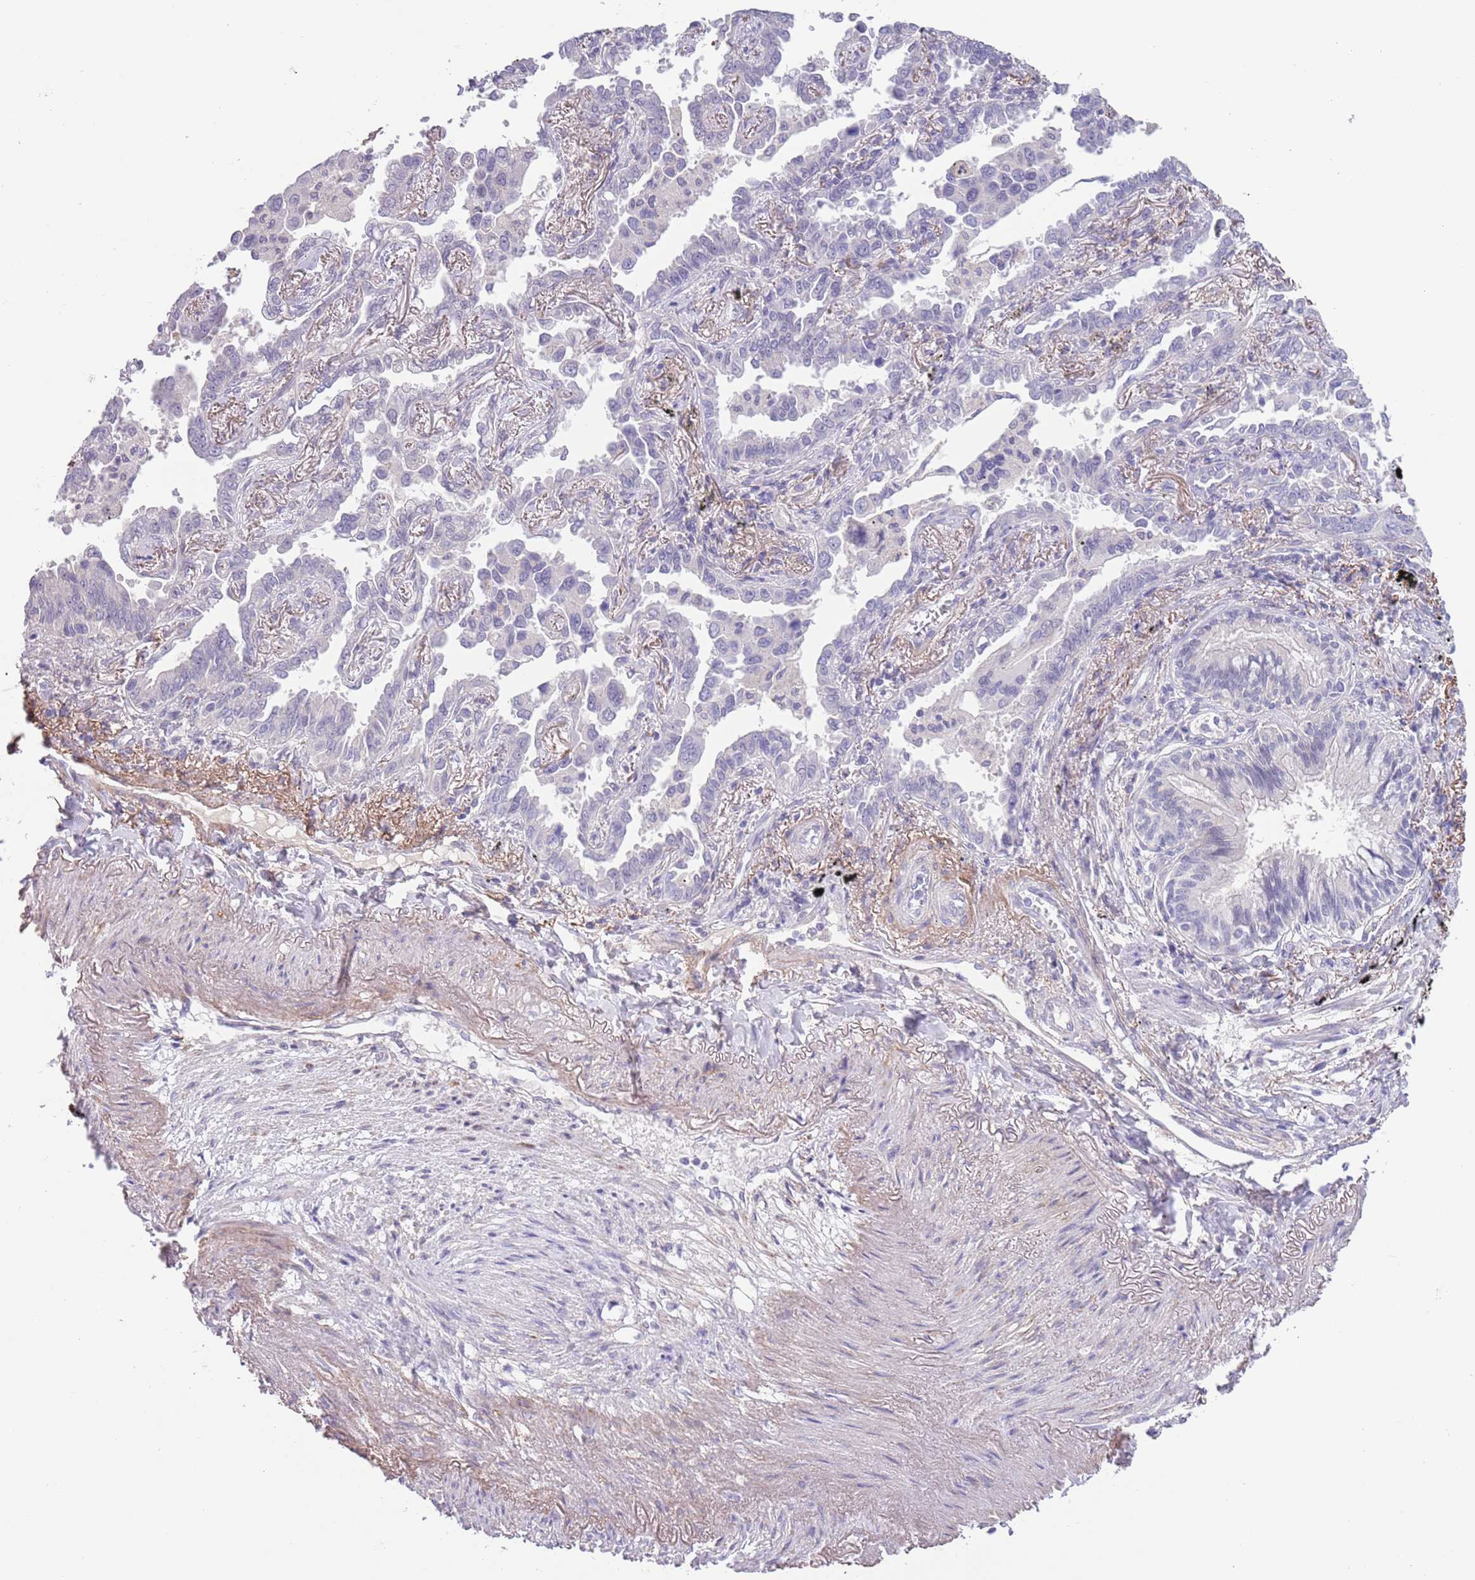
{"staining": {"intensity": "negative", "quantity": "none", "location": "none"}, "tissue": "lung cancer", "cell_type": "Tumor cells", "image_type": "cancer", "snomed": [{"axis": "morphology", "description": "Adenocarcinoma, NOS"}, {"axis": "topography", "description": "Lung"}], "caption": "Lung cancer (adenocarcinoma) stained for a protein using IHC shows no expression tumor cells.", "gene": "RNF169", "patient": {"sex": "male", "age": 67}}